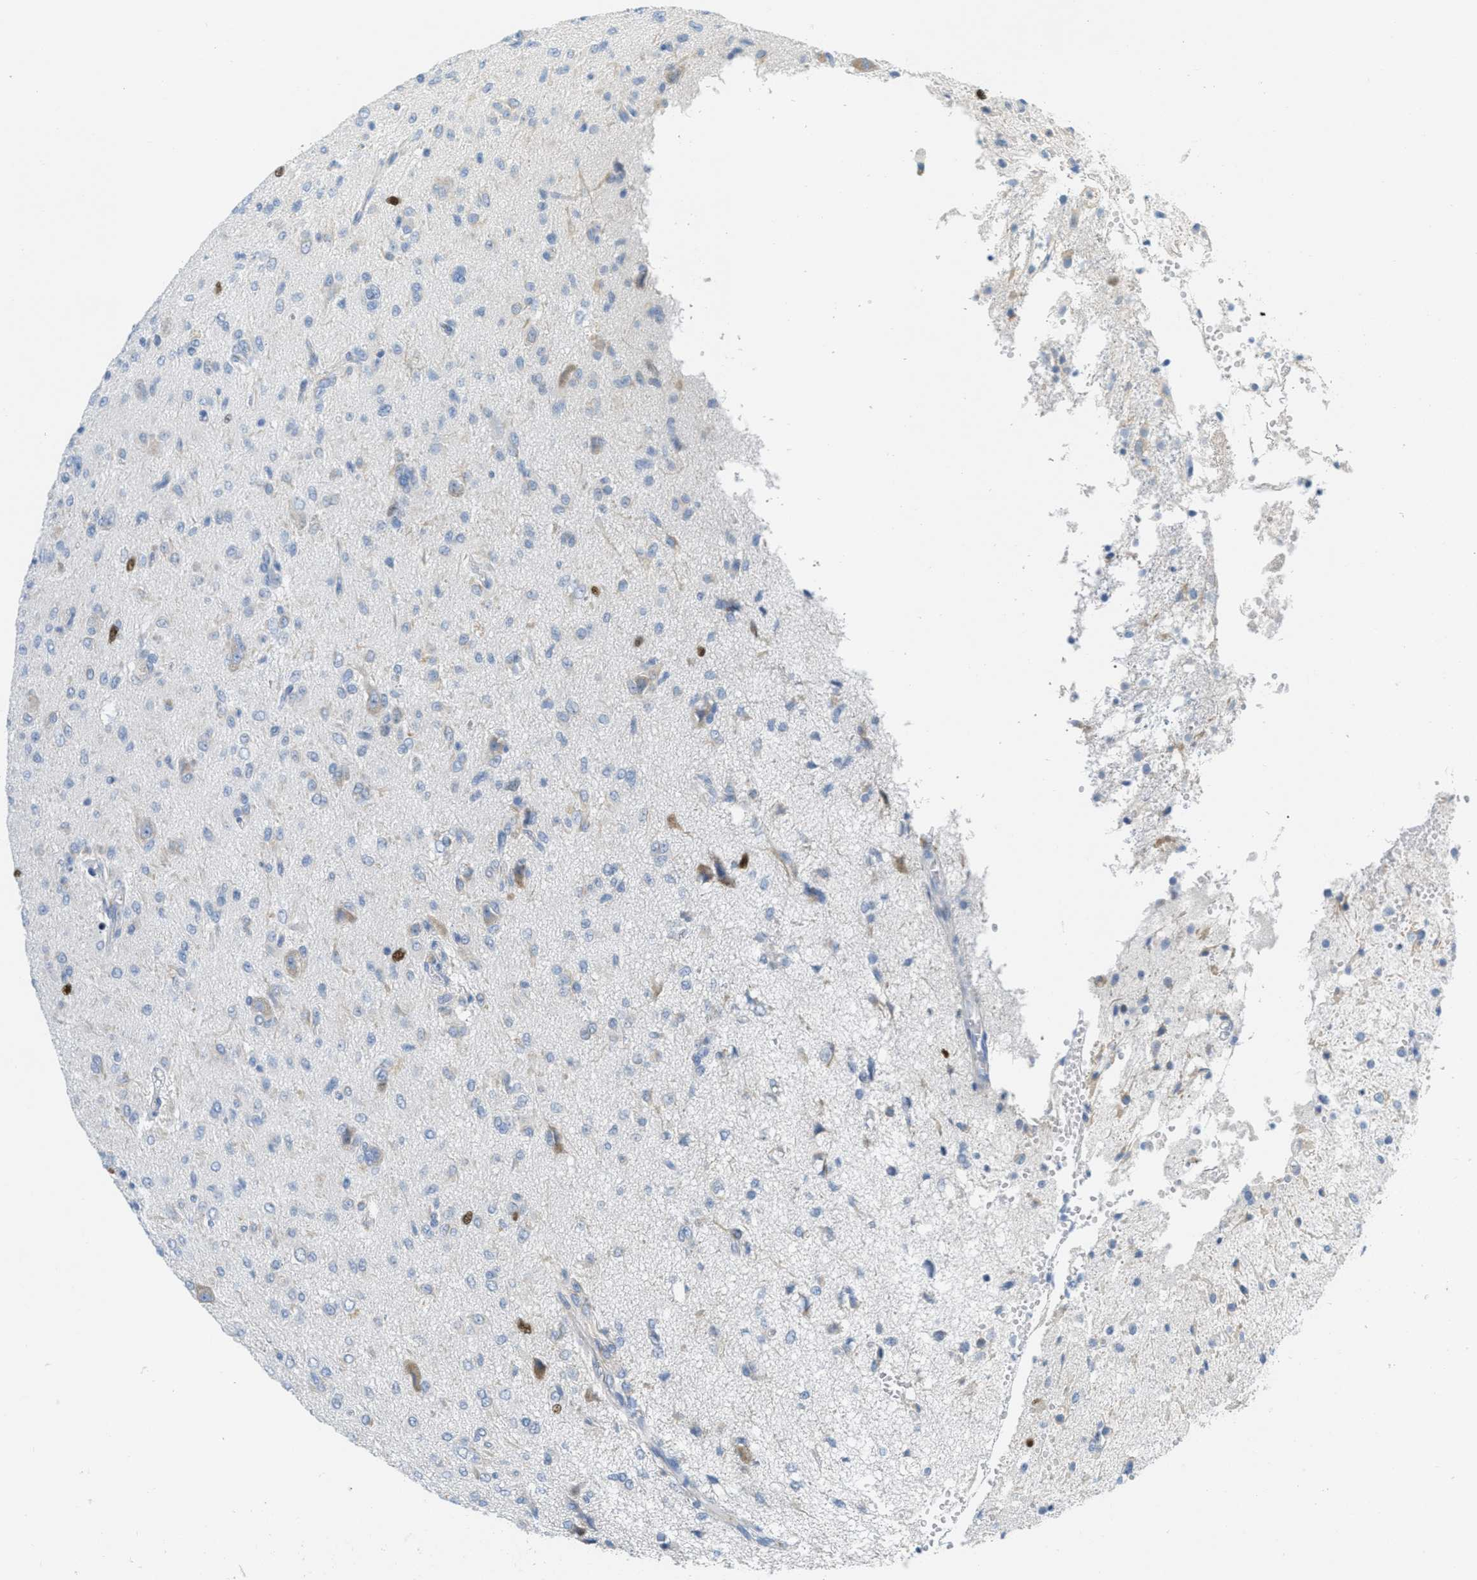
{"staining": {"intensity": "negative", "quantity": "none", "location": "none"}, "tissue": "glioma", "cell_type": "Tumor cells", "image_type": "cancer", "snomed": [{"axis": "morphology", "description": "Glioma, malignant, High grade"}, {"axis": "topography", "description": "Brain"}], "caption": "This is an immunohistochemistry histopathology image of human malignant high-grade glioma. There is no staining in tumor cells.", "gene": "ORC6", "patient": {"sex": "female", "age": 59}}